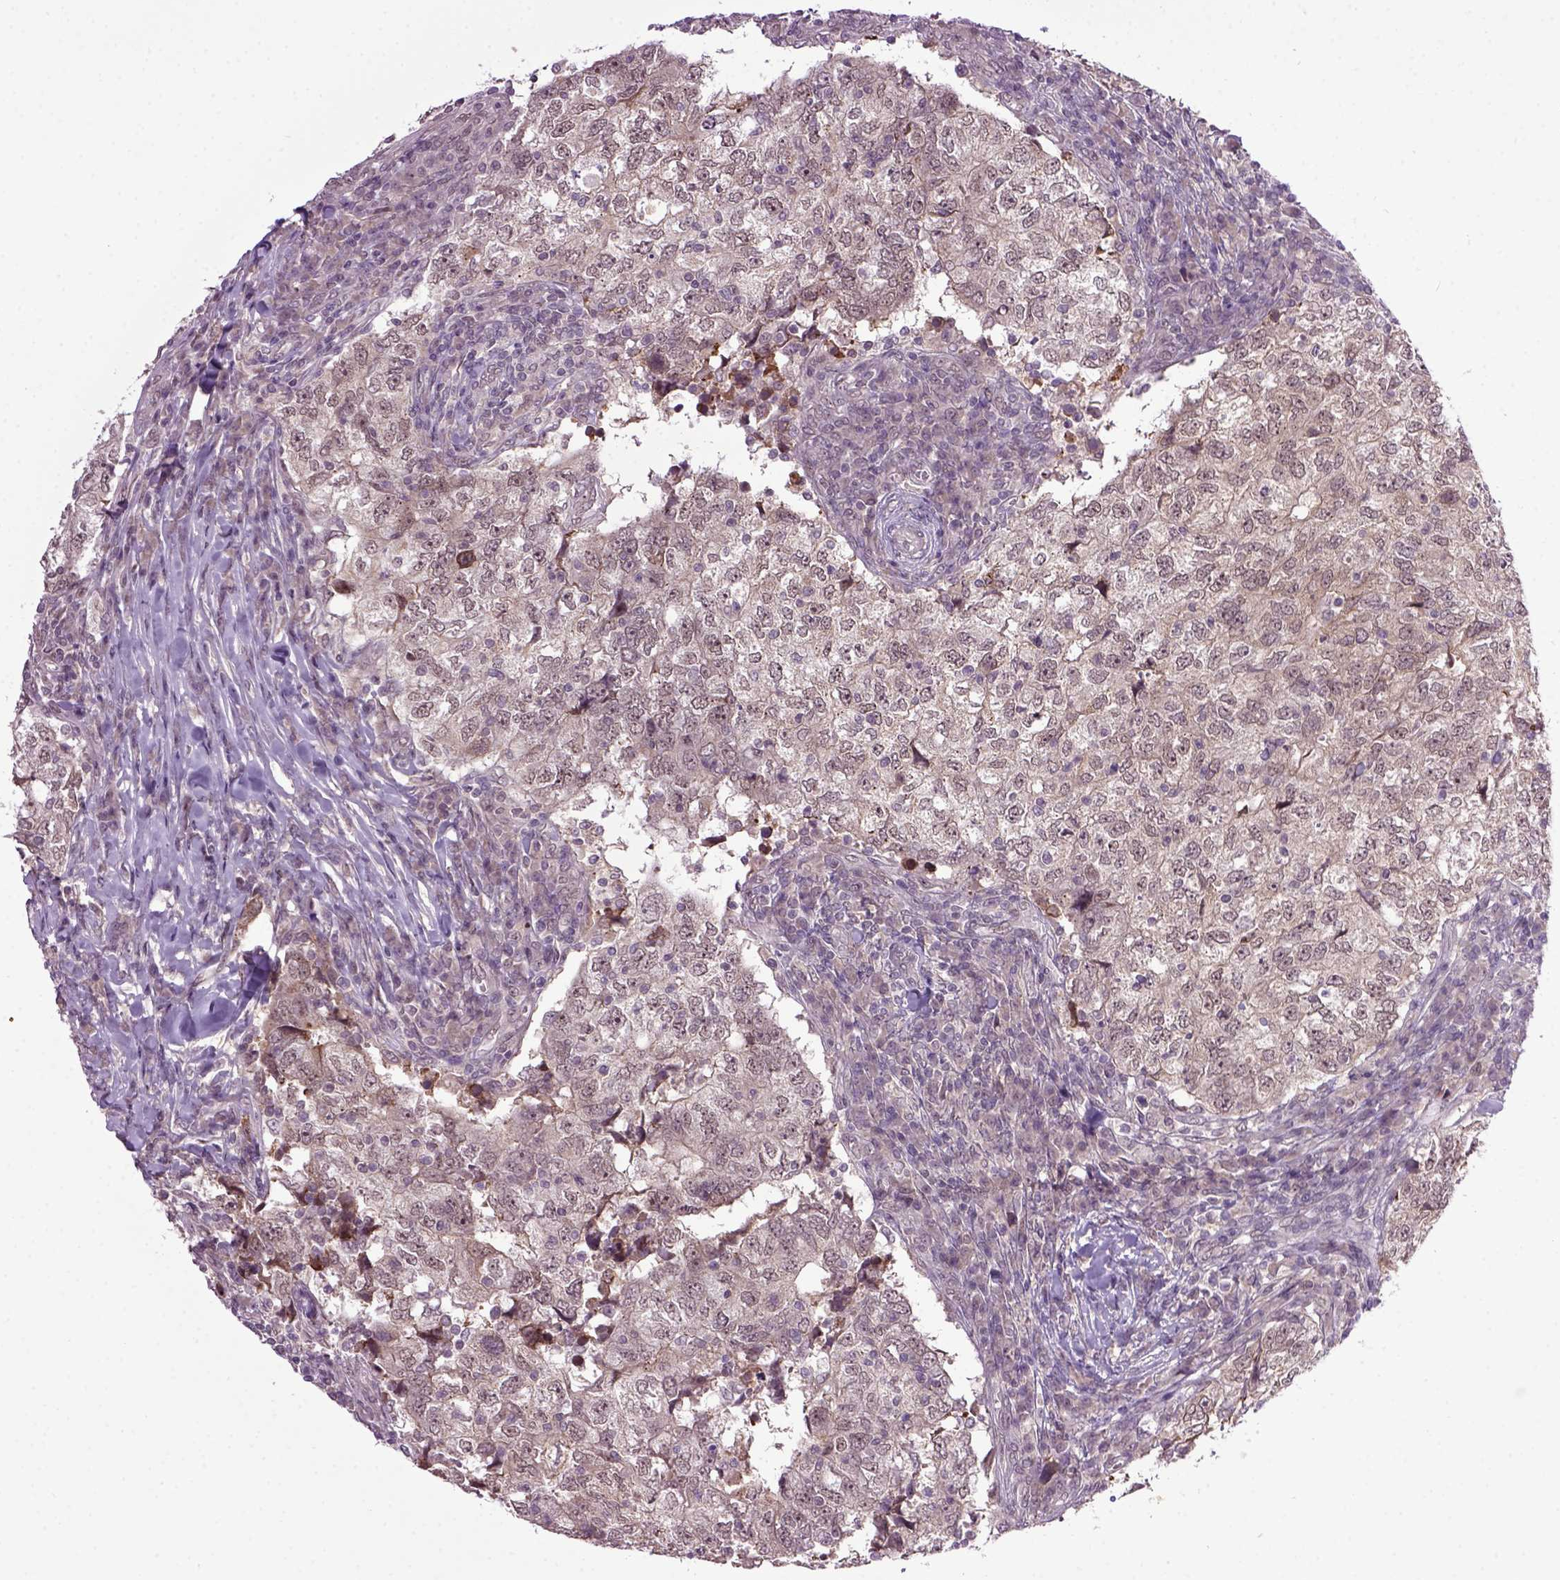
{"staining": {"intensity": "weak", "quantity": "<25%", "location": "cytoplasmic/membranous"}, "tissue": "breast cancer", "cell_type": "Tumor cells", "image_type": "cancer", "snomed": [{"axis": "morphology", "description": "Duct carcinoma"}, {"axis": "topography", "description": "Breast"}], "caption": "A micrograph of breast infiltrating ductal carcinoma stained for a protein exhibits no brown staining in tumor cells.", "gene": "RAB43", "patient": {"sex": "female", "age": 30}}